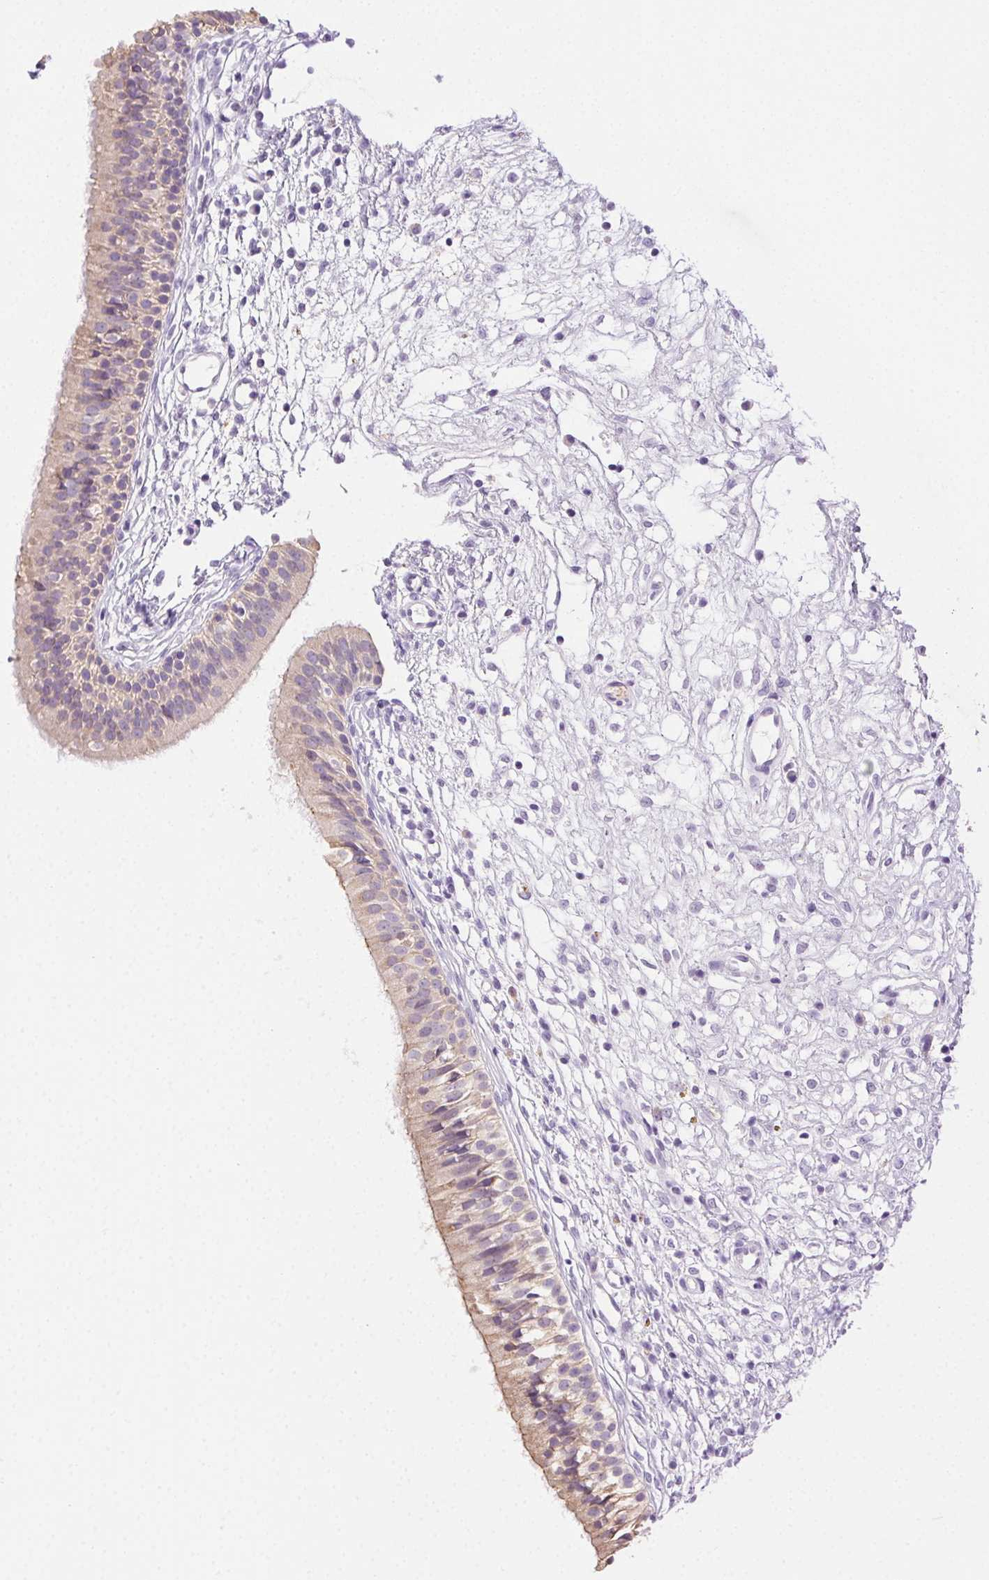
{"staining": {"intensity": "weak", "quantity": "<25%", "location": "cytoplasmic/membranous"}, "tissue": "nasopharynx", "cell_type": "Respiratory epithelial cells", "image_type": "normal", "snomed": [{"axis": "morphology", "description": "Normal tissue, NOS"}, {"axis": "topography", "description": "Nasopharynx"}], "caption": "The immunohistochemistry histopathology image has no significant positivity in respiratory epithelial cells of nasopharynx.", "gene": "CLDN10", "patient": {"sex": "male", "age": 24}}